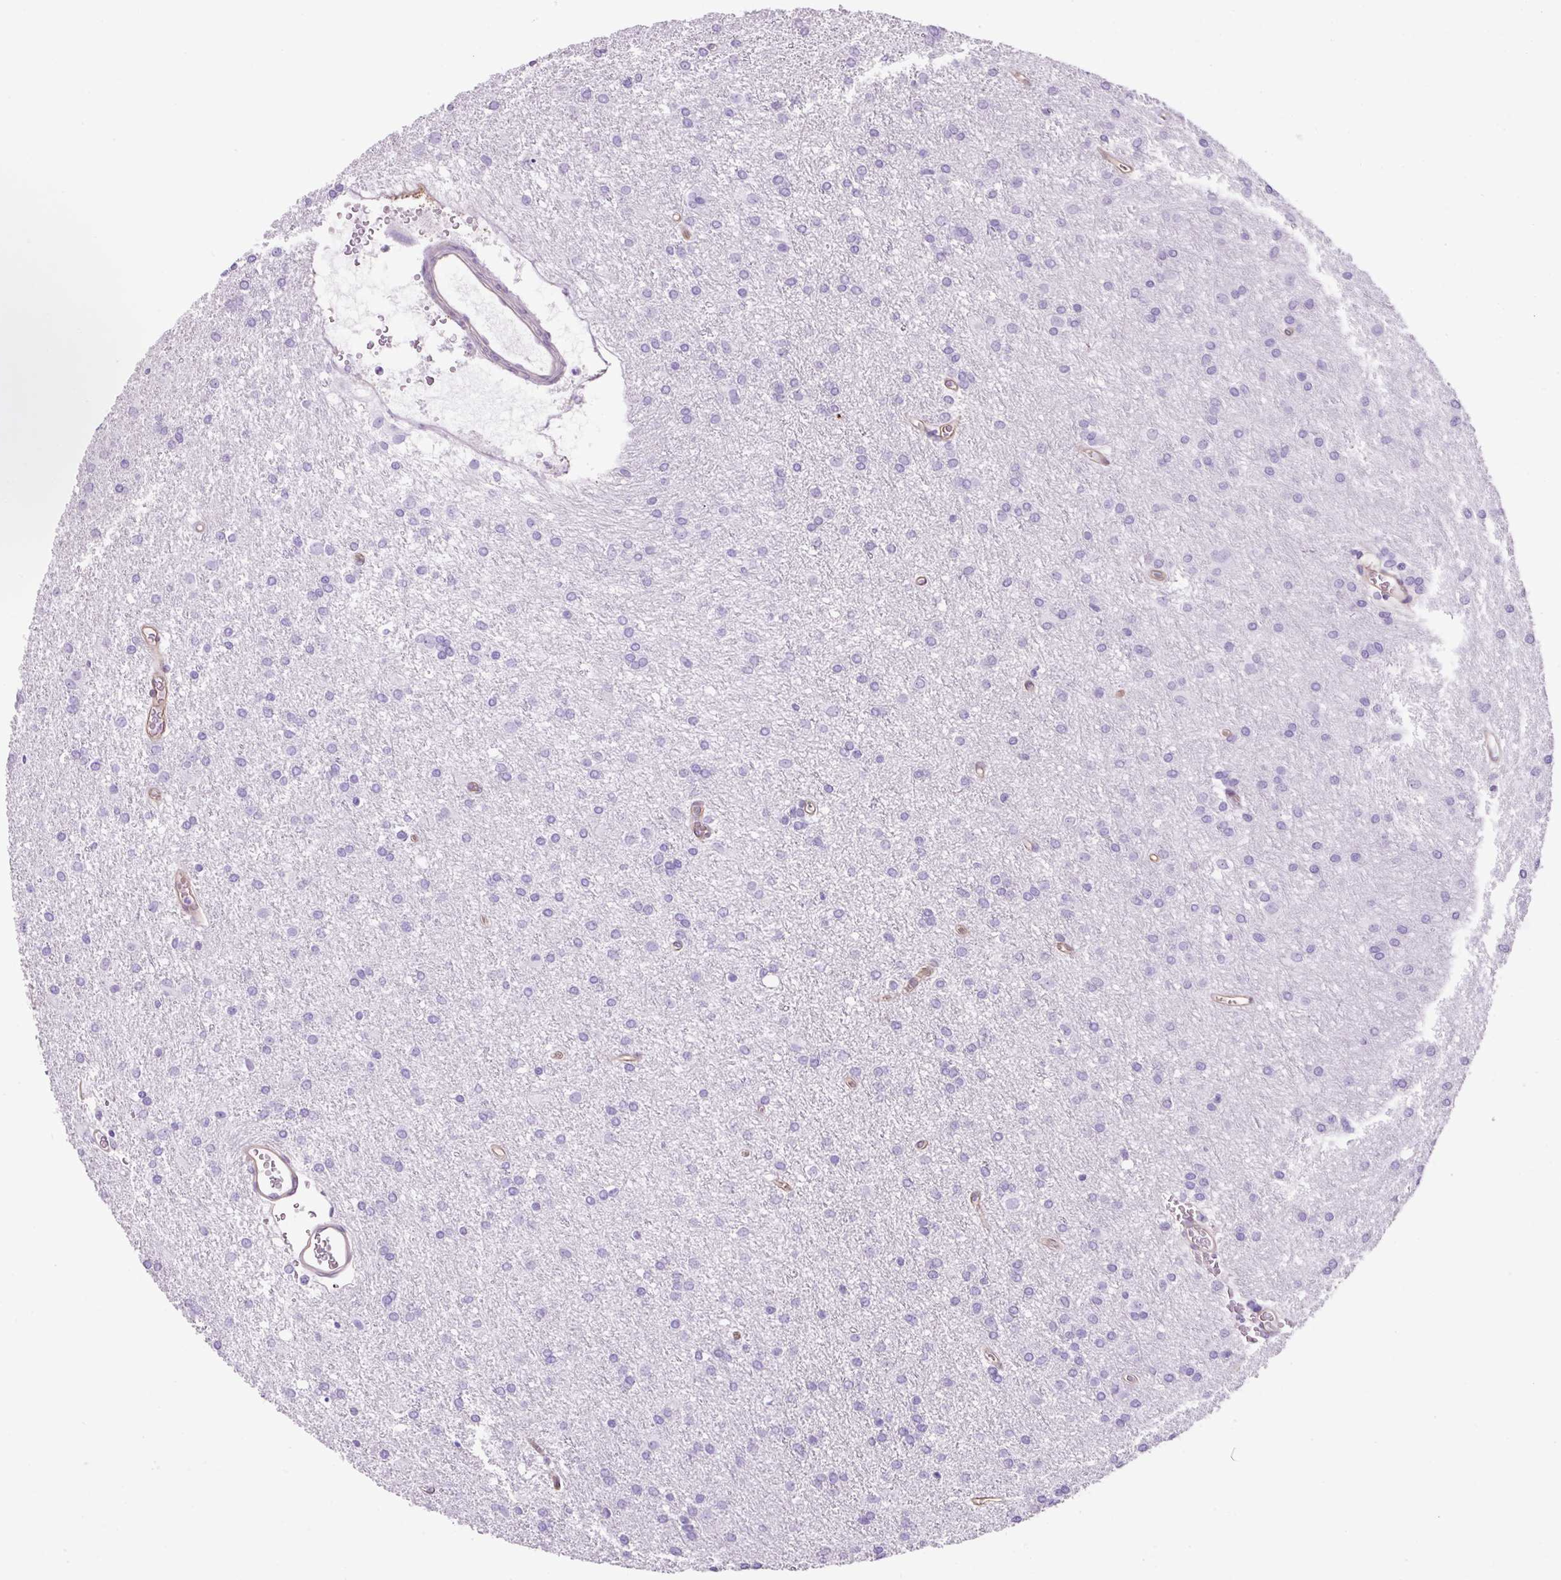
{"staining": {"intensity": "negative", "quantity": "none", "location": "none"}, "tissue": "glioma", "cell_type": "Tumor cells", "image_type": "cancer", "snomed": [{"axis": "morphology", "description": "Glioma, malignant, High grade"}, {"axis": "topography", "description": "Brain"}], "caption": "High-grade glioma (malignant) stained for a protein using immunohistochemistry displays no expression tumor cells.", "gene": "KRT12", "patient": {"sex": "female", "age": 50}}